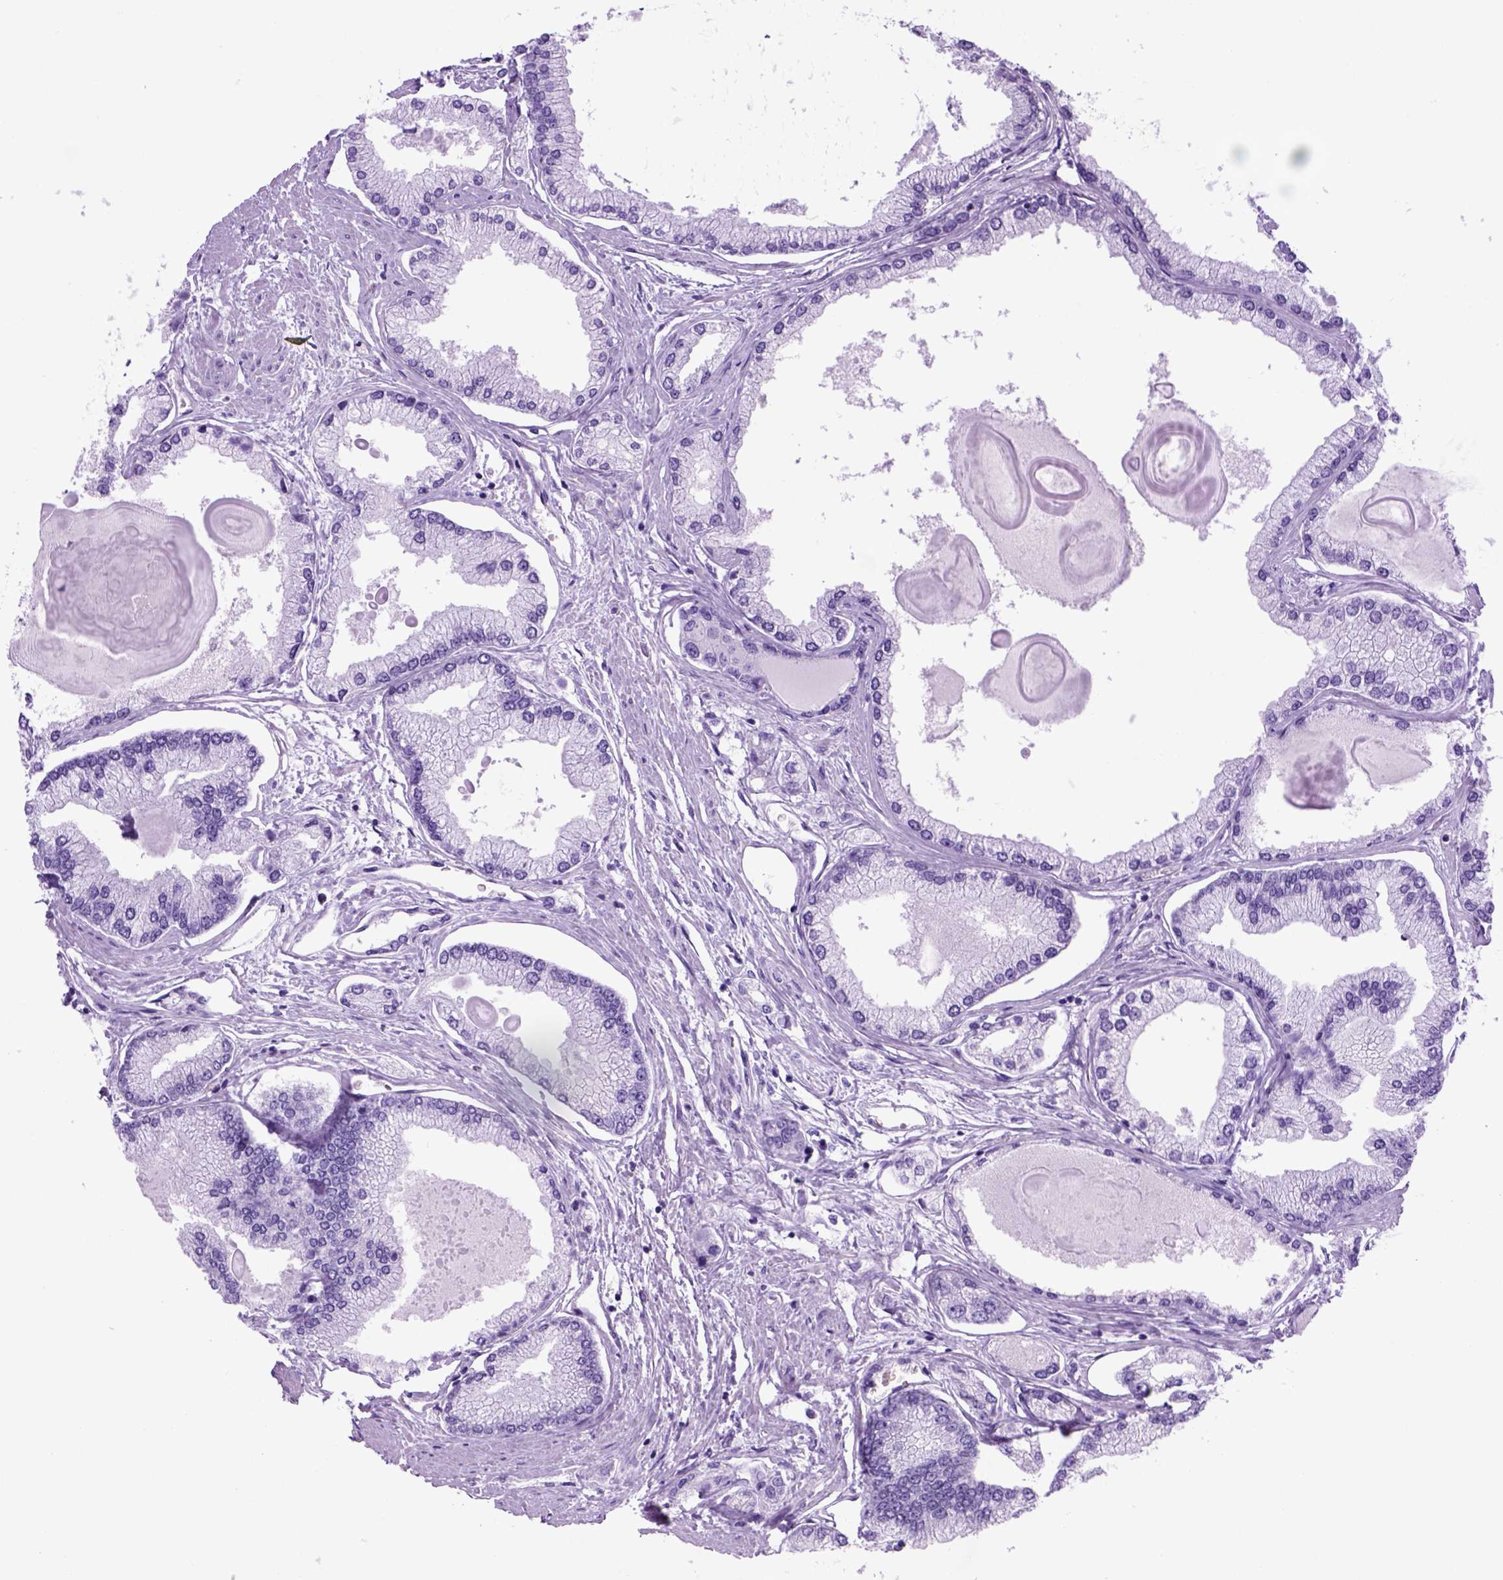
{"staining": {"intensity": "negative", "quantity": "none", "location": "none"}, "tissue": "prostate cancer", "cell_type": "Tumor cells", "image_type": "cancer", "snomed": [{"axis": "morphology", "description": "Adenocarcinoma, High grade"}, {"axis": "topography", "description": "Prostate"}], "caption": "A high-resolution photomicrograph shows immunohistochemistry staining of prostate cancer, which exhibits no significant expression in tumor cells.", "gene": "HHIPL2", "patient": {"sex": "male", "age": 68}}